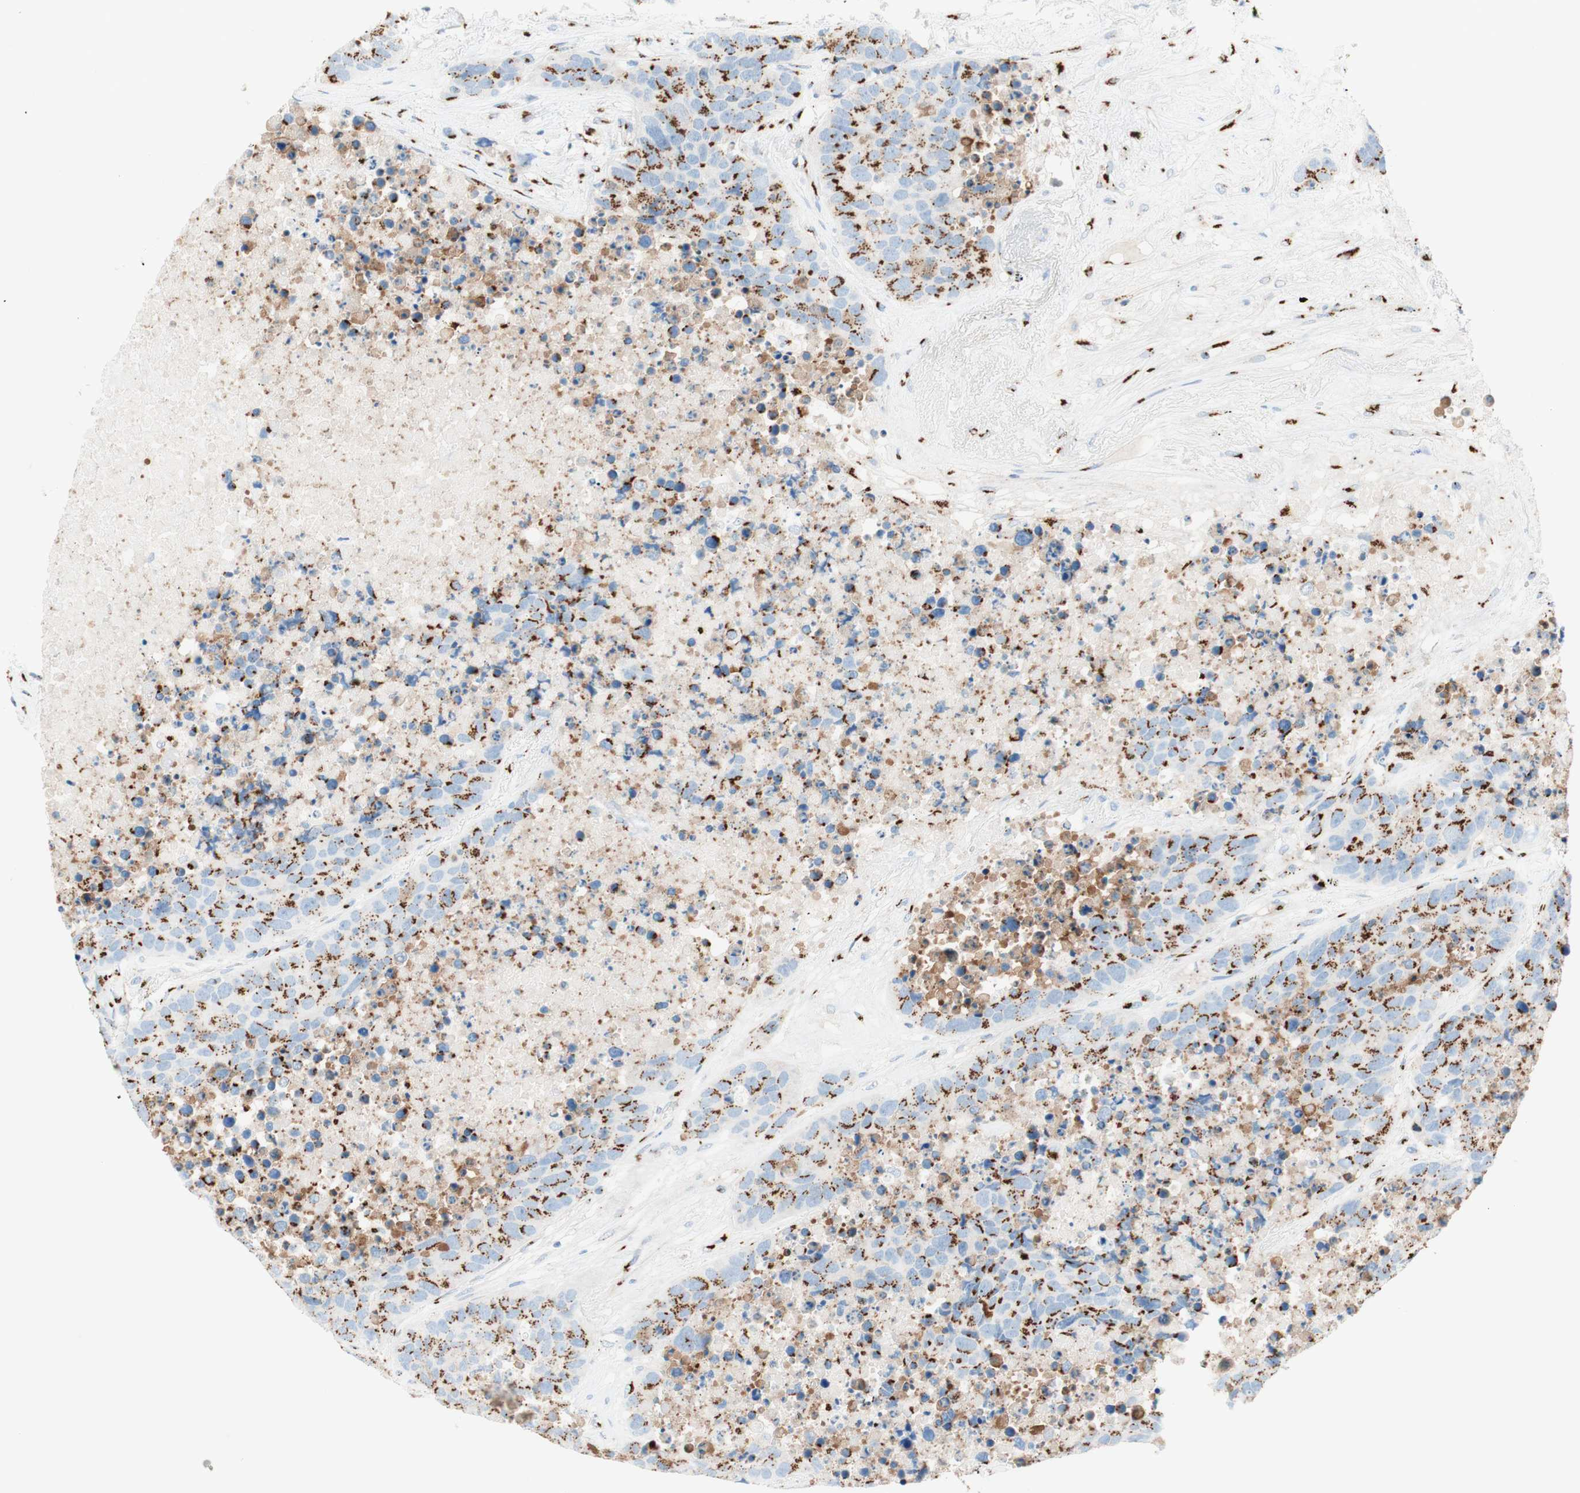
{"staining": {"intensity": "strong", "quantity": ">75%", "location": "cytoplasmic/membranous"}, "tissue": "carcinoid", "cell_type": "Tumor cells", "image_type": "cancer", "snomed": [{"axis": "morphology", "description": "Carcinoid, malignant, NOS"}, {"axis": "topography", "description": "Lung"}], "caption": "IHC (DAB) staining of carcinoid displays strong cytoplasmic/membranous protein expression in about >75% of tumor cells.", "gene": "GOLGB1", "patient": {"sex": "male", "age": 60}}